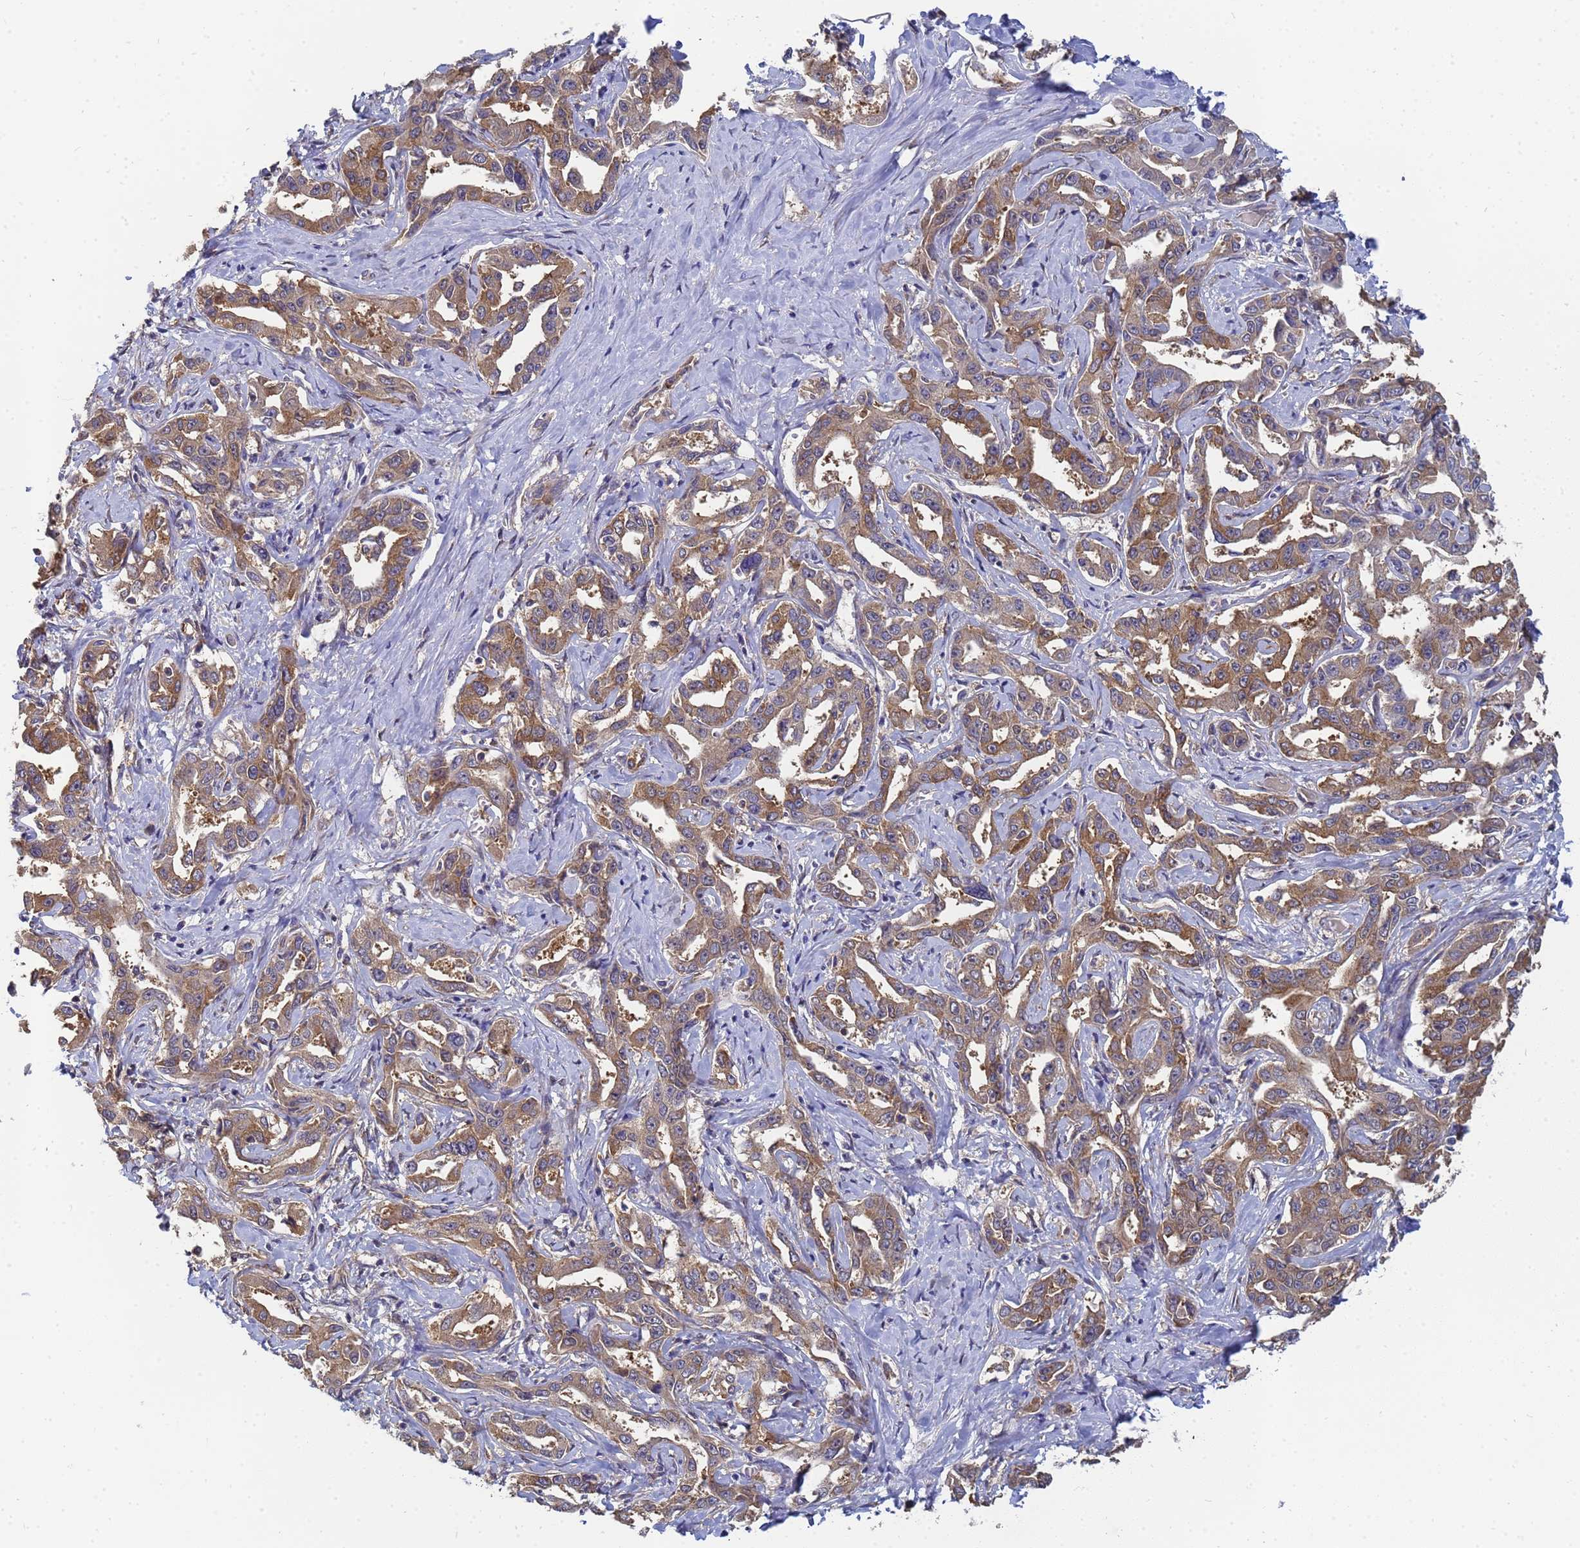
{"staining": {"intensity": "moderate", "quantity": ">75%", "location": "cytoplasmic/membranous"}, "tissue": "liver cancer", "cell_type": "Tumor cells", "image_type": "cancer", "snomed": [{"axis": "morphology", "description": "Cholangiocarcinoma"}, {"axis": "topography", "description": "Liver"}], "caption": "About >75% of tumor cells in liver cholangiocarcinoma show moderate cytoplasmic/membranous protein expression as visualized by brown immunohistochemical staining.", "gene": "ALS2CL", "patient": {"sex": "male", "age": 59}}